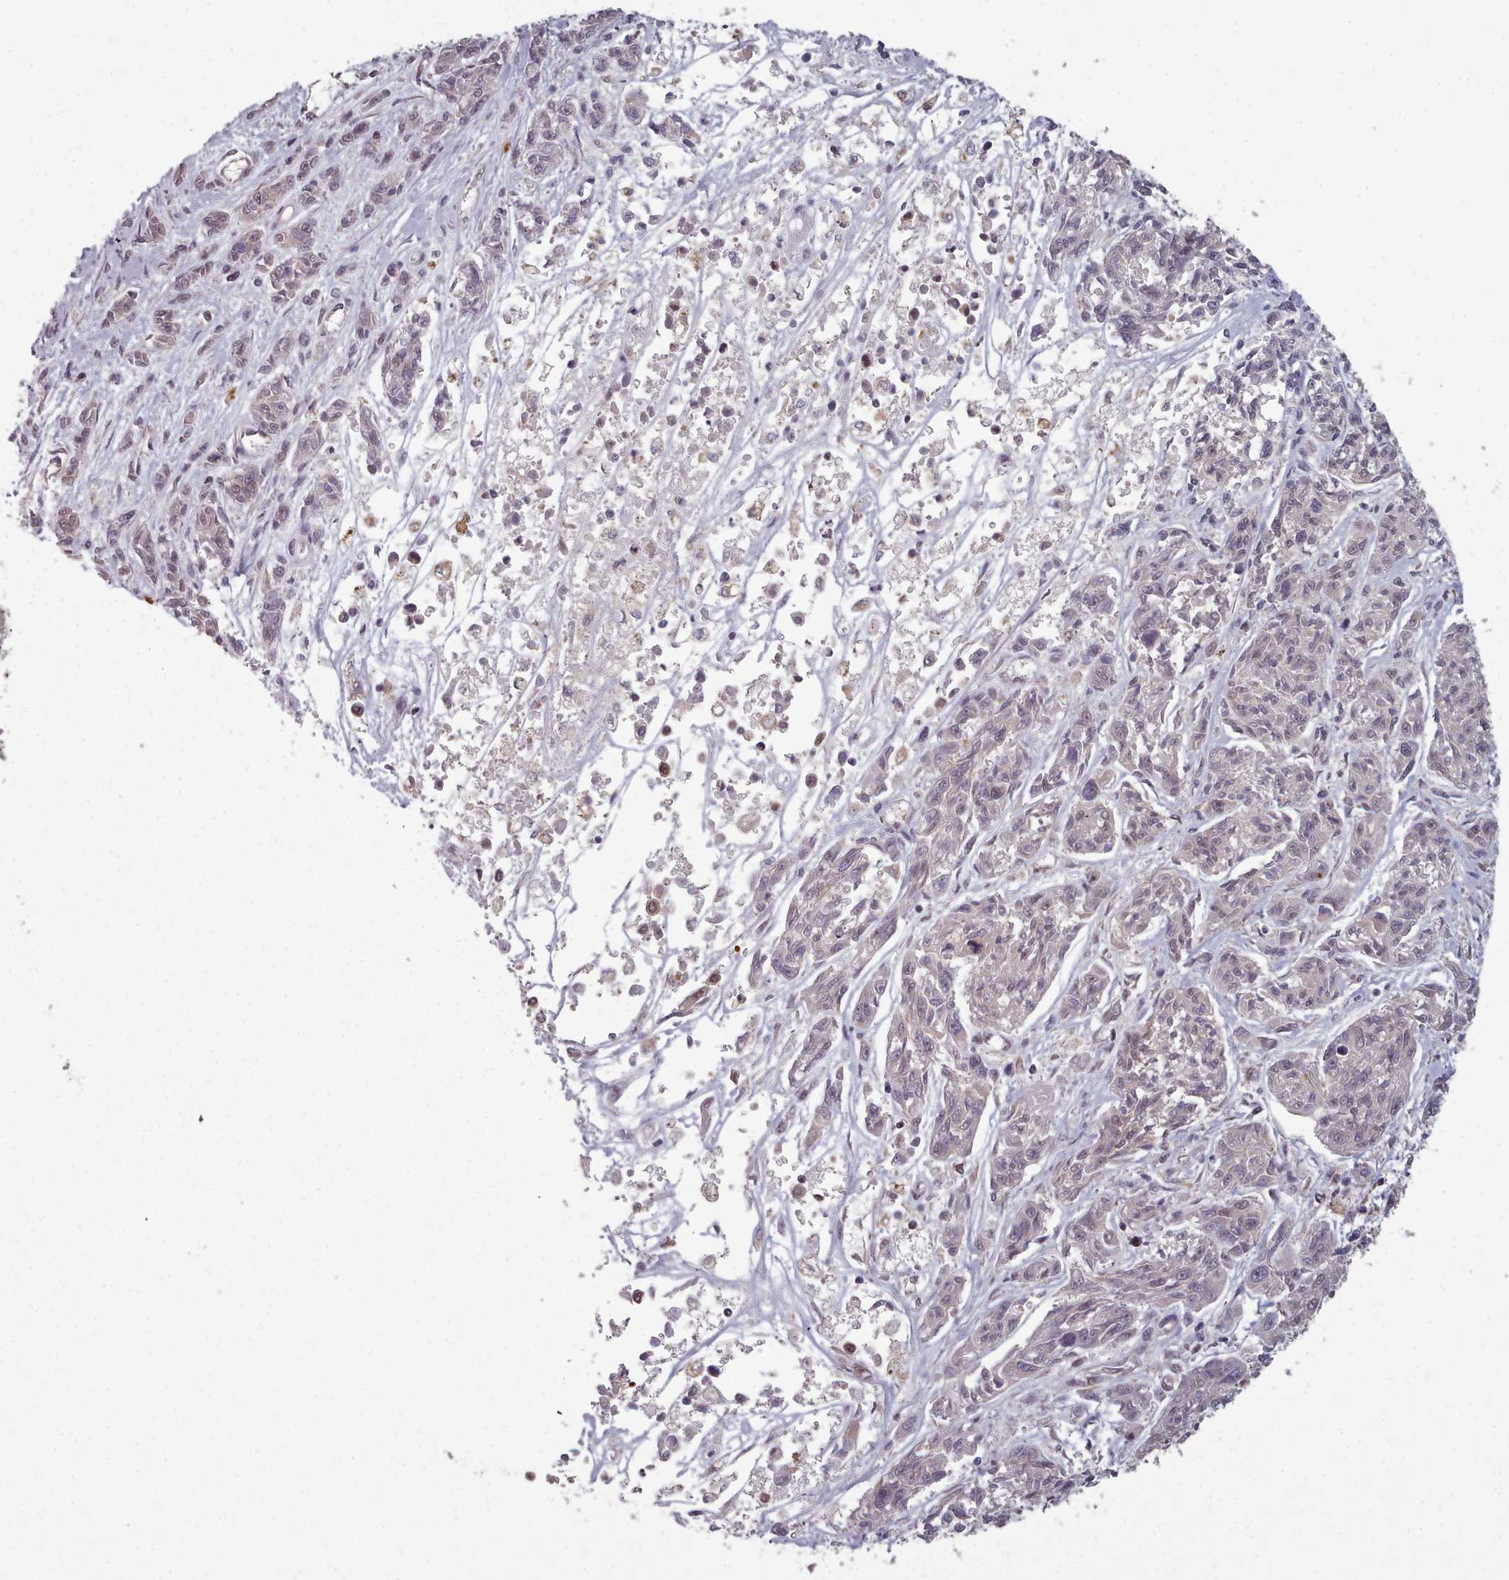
{"staining": {"intensity": "negative", "quantity": "none", "location": "none"}, "tissue": "melanoma", "cell_type": "Tumor cells", "image_type": "cancer", "snomed": [{"axis": "morphology", "description": "Malignant melanoma, NOS"}, {"axis": "topography", "description": "Skin"}], "caption": "An immunohistochemistry photomicrograph of malignant melanoma is shown. There is no staining in tumor cells of malignant melanoma.", "gene": "DHX8", "patient": {"sex": "male", "age": 53}}